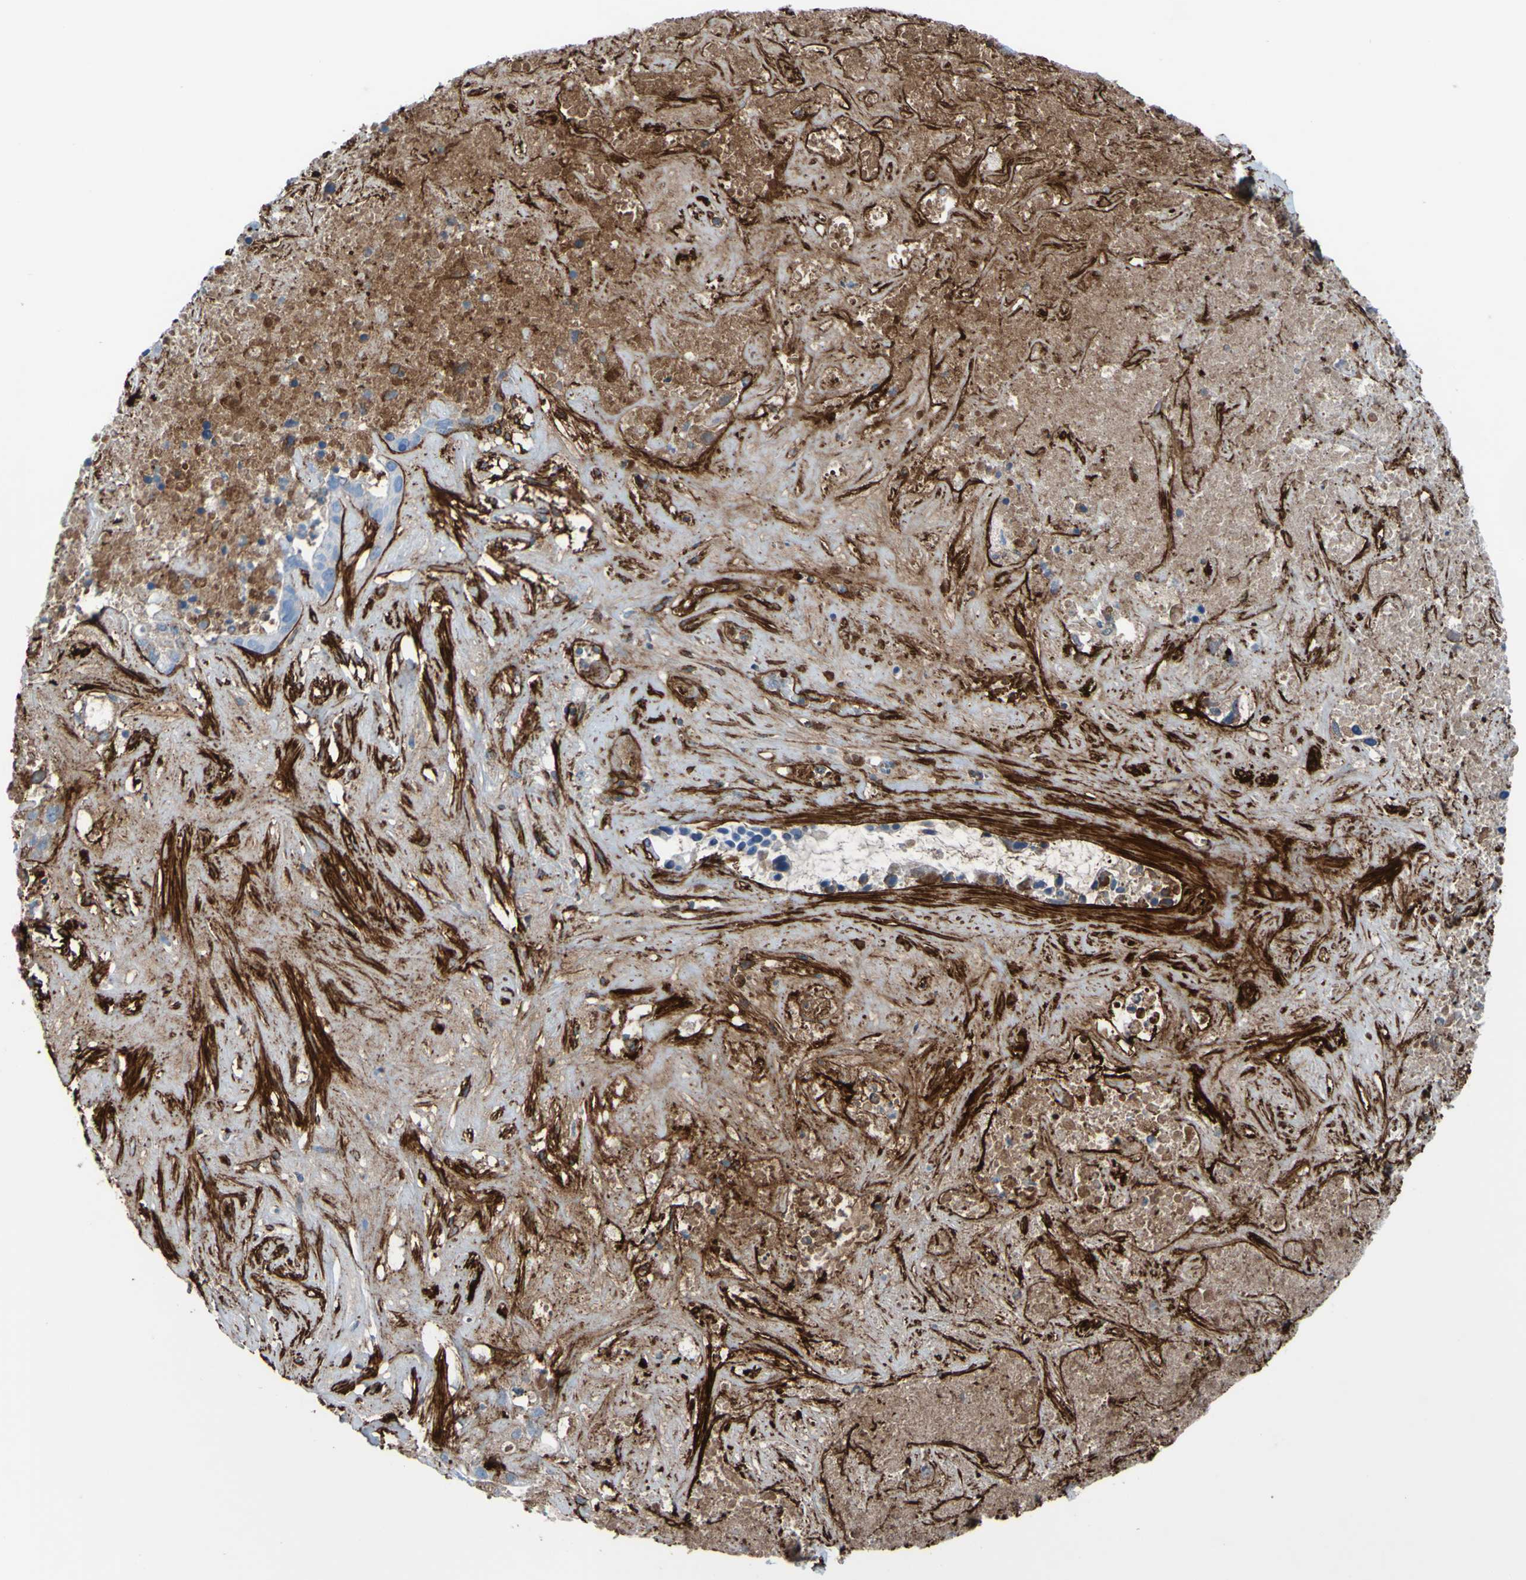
{"staining": {"intensity": "negative", "quantity": "none", "location": "none"}, "tissue": "liver cancer", "cell_type": "Tumor cells", "image_type": "cancer", "snomed": [{"axis": "morphology", "description": "Cholangiocarcinoma"}, {"axis": "topography", "description": "Liver"}], "caption": "A high-resolution photomicrograph shows immunohistochemistry staining of liver cancer, which displays no significant expression in tumor cells.", "gene": "COL4A2", "patient": {"sex": "female", "age": 65}}